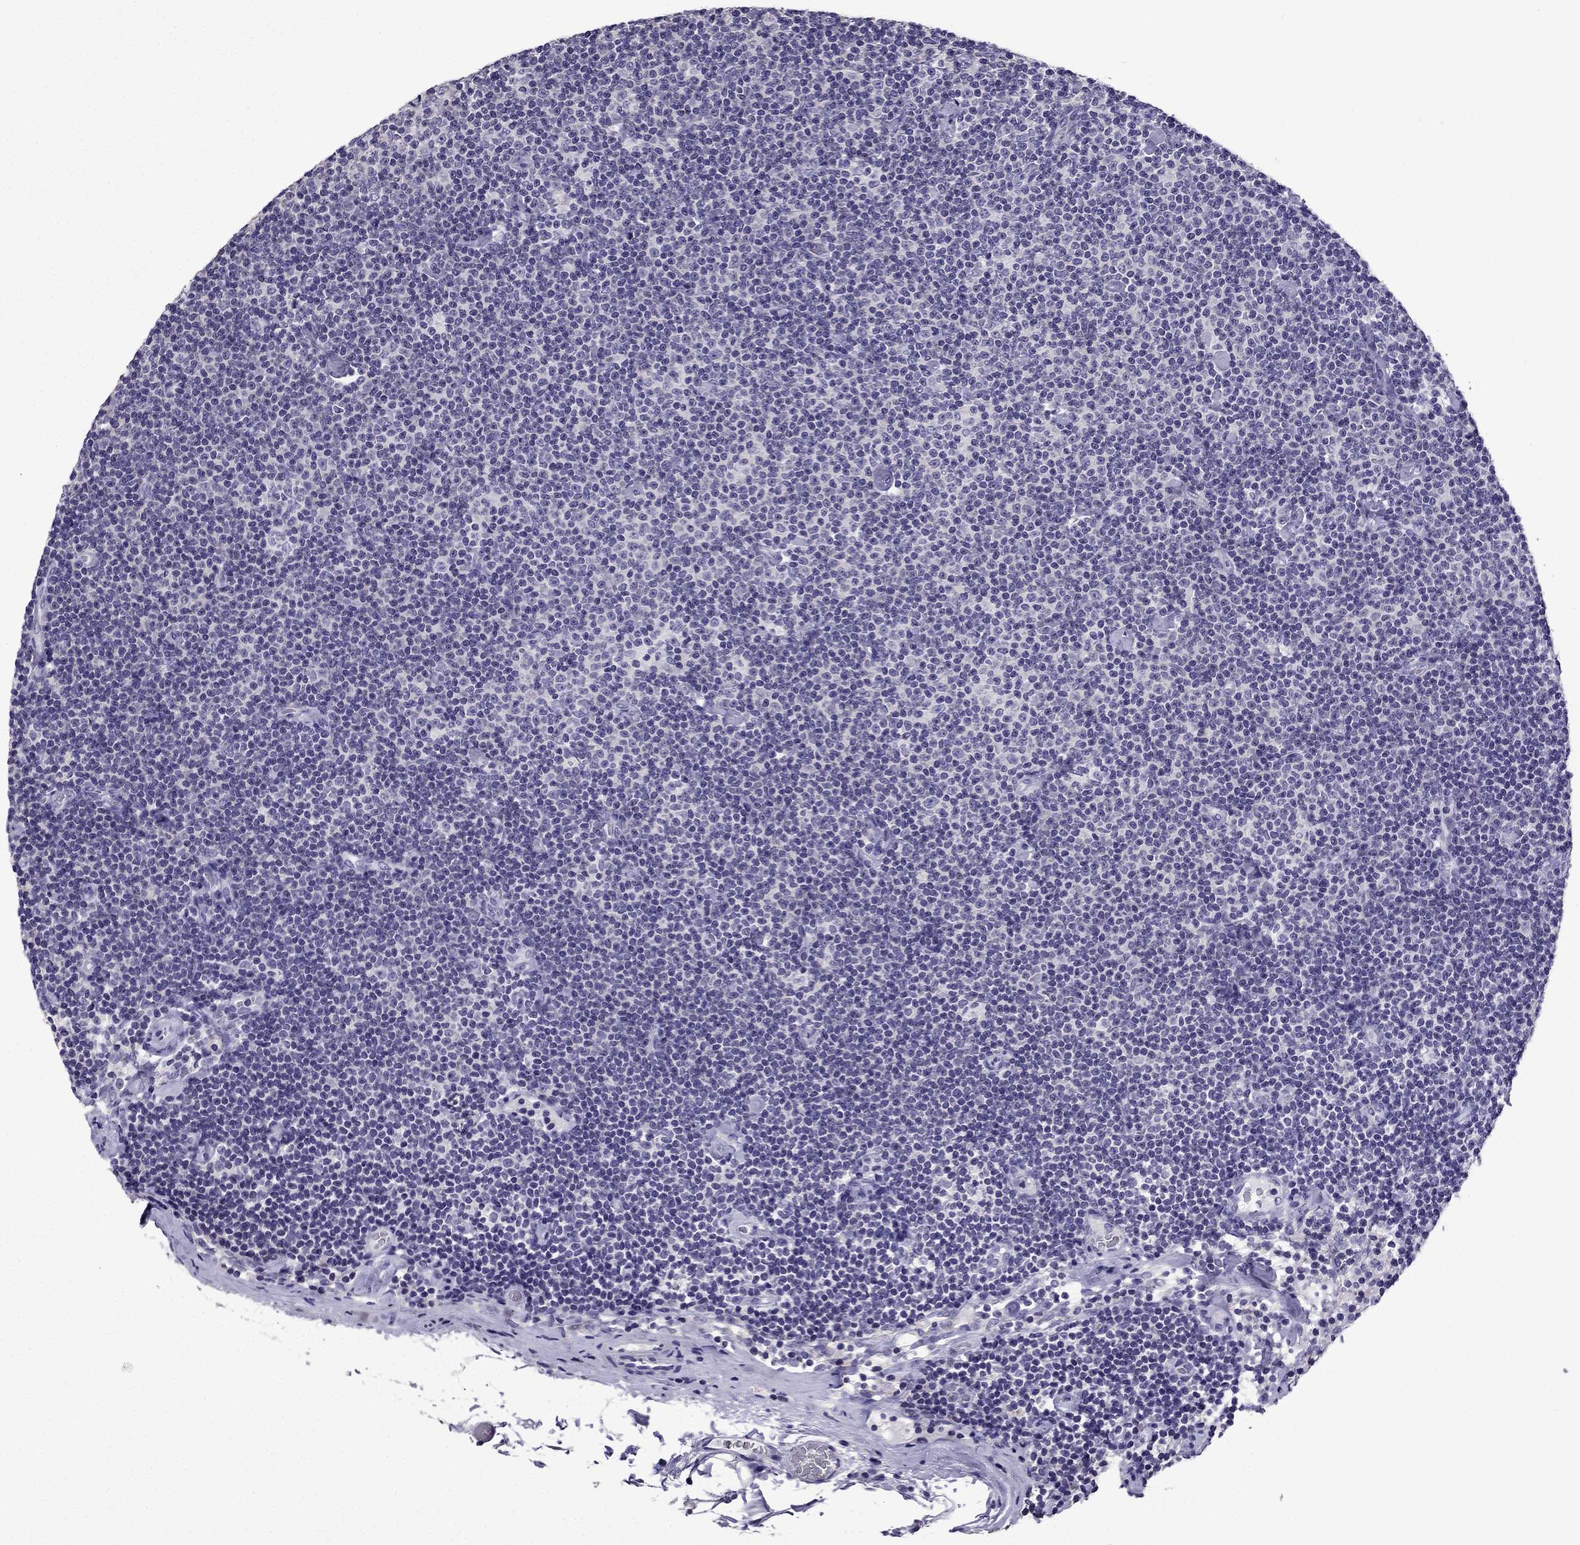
{"staining": {"intensity": "negative", "quantity": "none", "location": "none"}, "tissue": "lymphoma", "cell_type": "Tumor cells", "image_type": "cancer", "snomed": [{"axis": "morphology", "description": "Malignant lymphoma, non-Hodgkin's type, Low grade"}, {"axis": "topography", "description": "Lymph node"}], "caption": "Immunohistochemistry (IHC) photomicrograph of low-grade malignant lymphoma, non-Hodgkin's type stained for a protein (brown), which demonstrates no expression in tumor cells.", "gene": "TTN", "patient": {"sex": "male", "age": 81}}